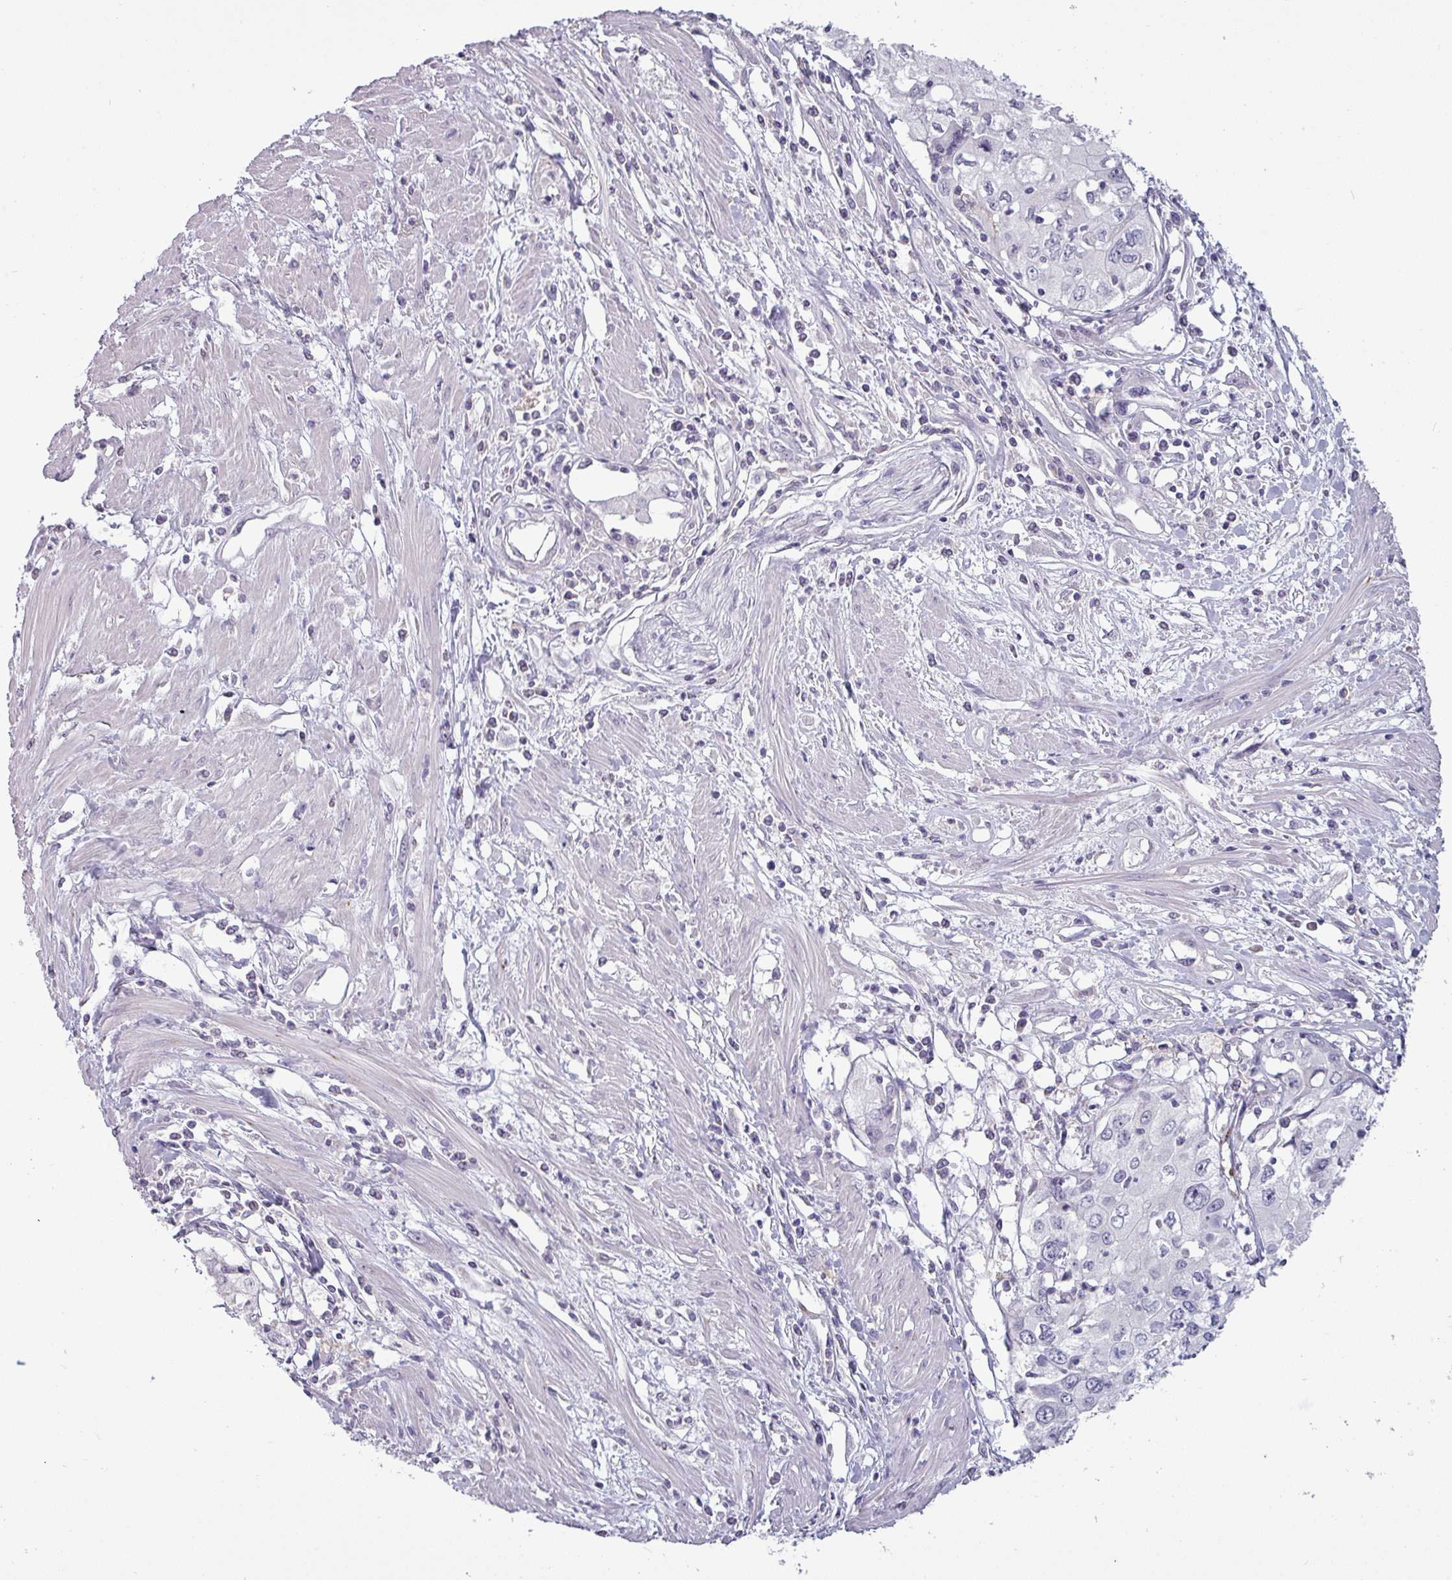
{"staining": {"intensity": "negative", "quantity": "none", "location": "none"}, "tissue": "cervical cancer", "cell_type": "Tumor cells", "image_type": "cancer", "snomed": [{"axis": "morphology", "description": "Squamous cell carcinoma, NOS"}, {"axis": "topography", "description": "Cervix"}], "caption": "Human squamous cell carcinoma (cervical) stained for a protein using IHC shows no positivity in tumor cells.", "gene": "SLC26A9", "patient": {"sex": "female", "age": 31}}